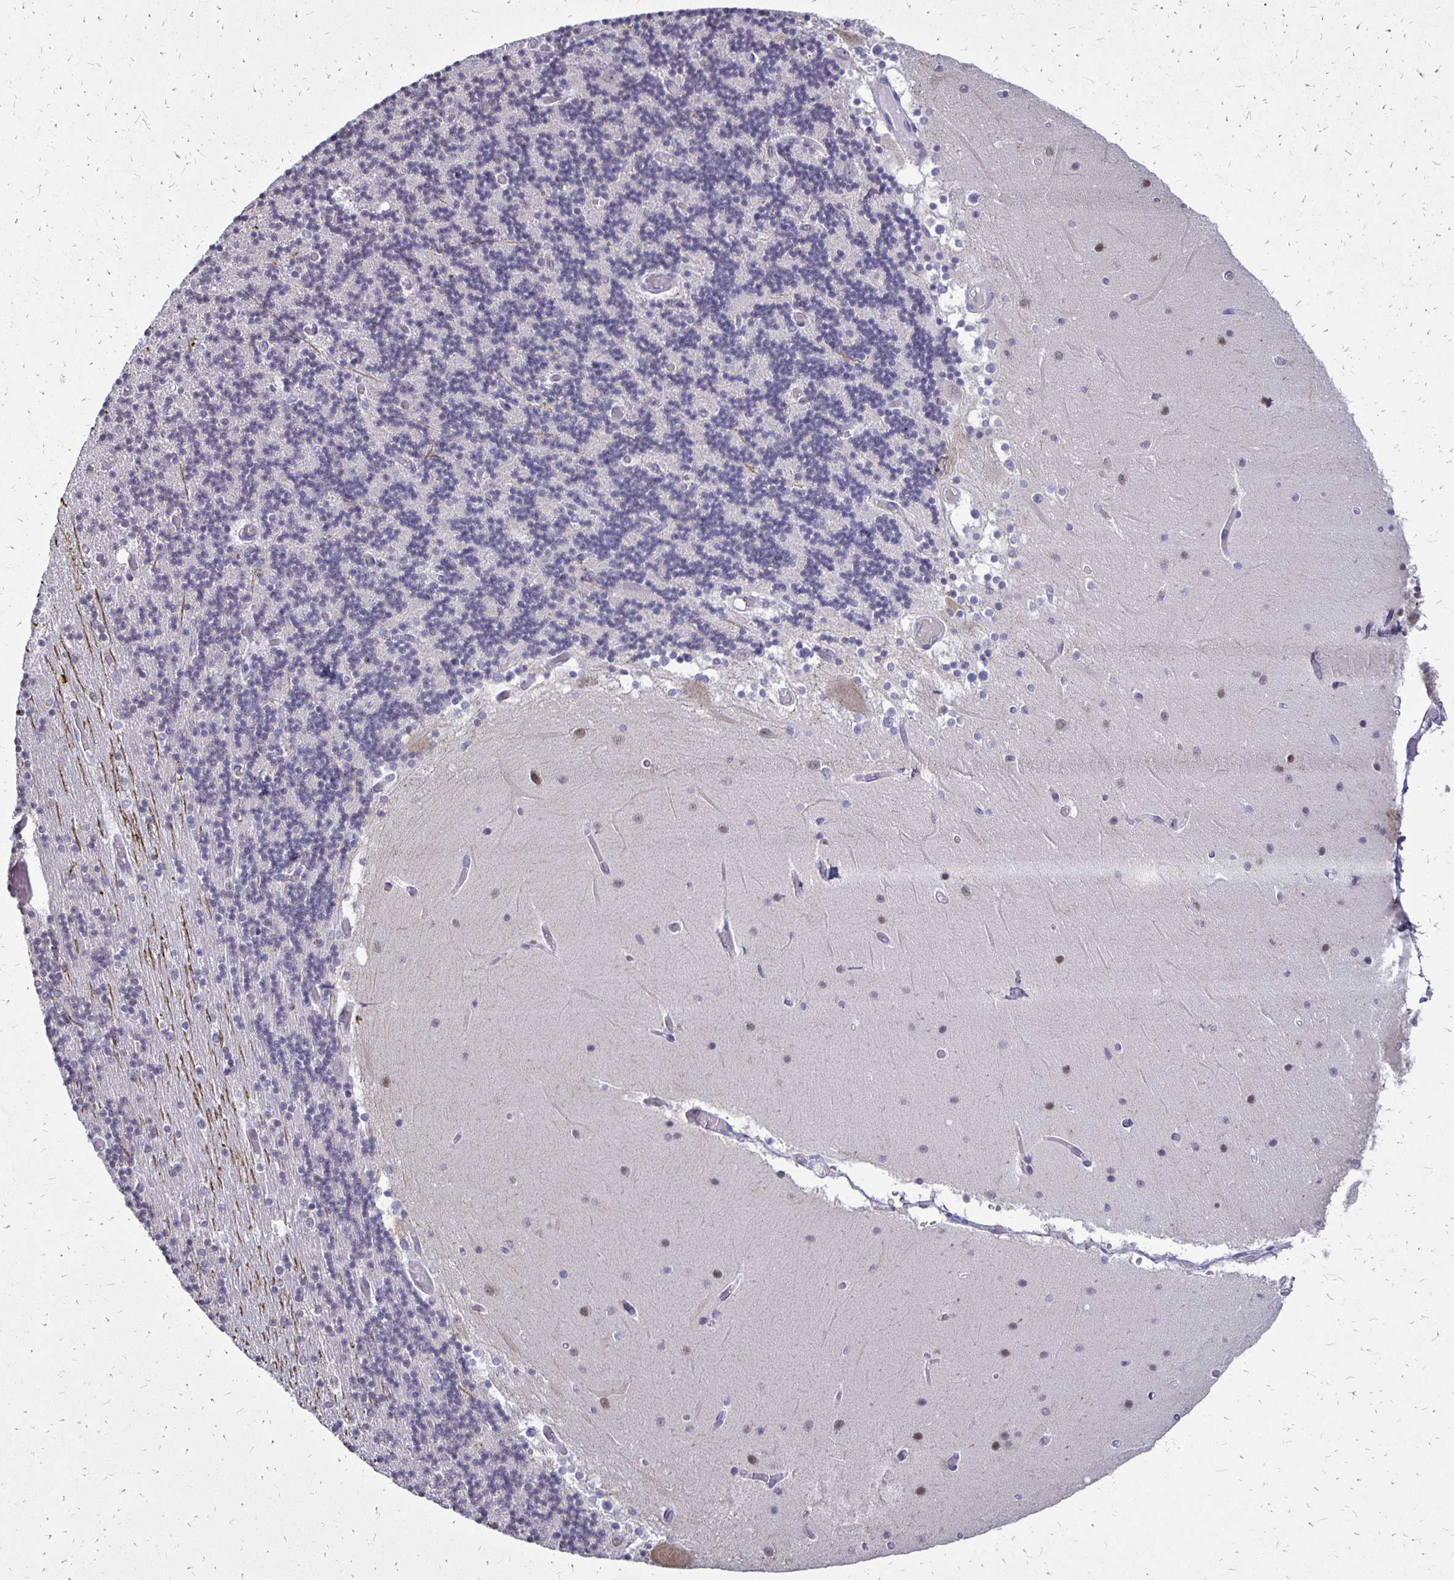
{"staining": {"intensity": "negative", "quantity": "none", "location": "none"}, "tissue": "cerebellum", "cell_type": "Cells in granular layer", "image_type": "normal", "snomed": [{"axis": "morphology", "description": "Normal tissue, NOS"}, {"axis": "topography", "description": "Cerebellum"}], "caption": "This micrograph is of unremarkable cerebellum stained with IHC to label a protein in brown with the nuclei are counter-stained blue. There is no staining in cells in granular layer.", "gene": "DCK", "patient": {"sex": "female", "age": 28}}